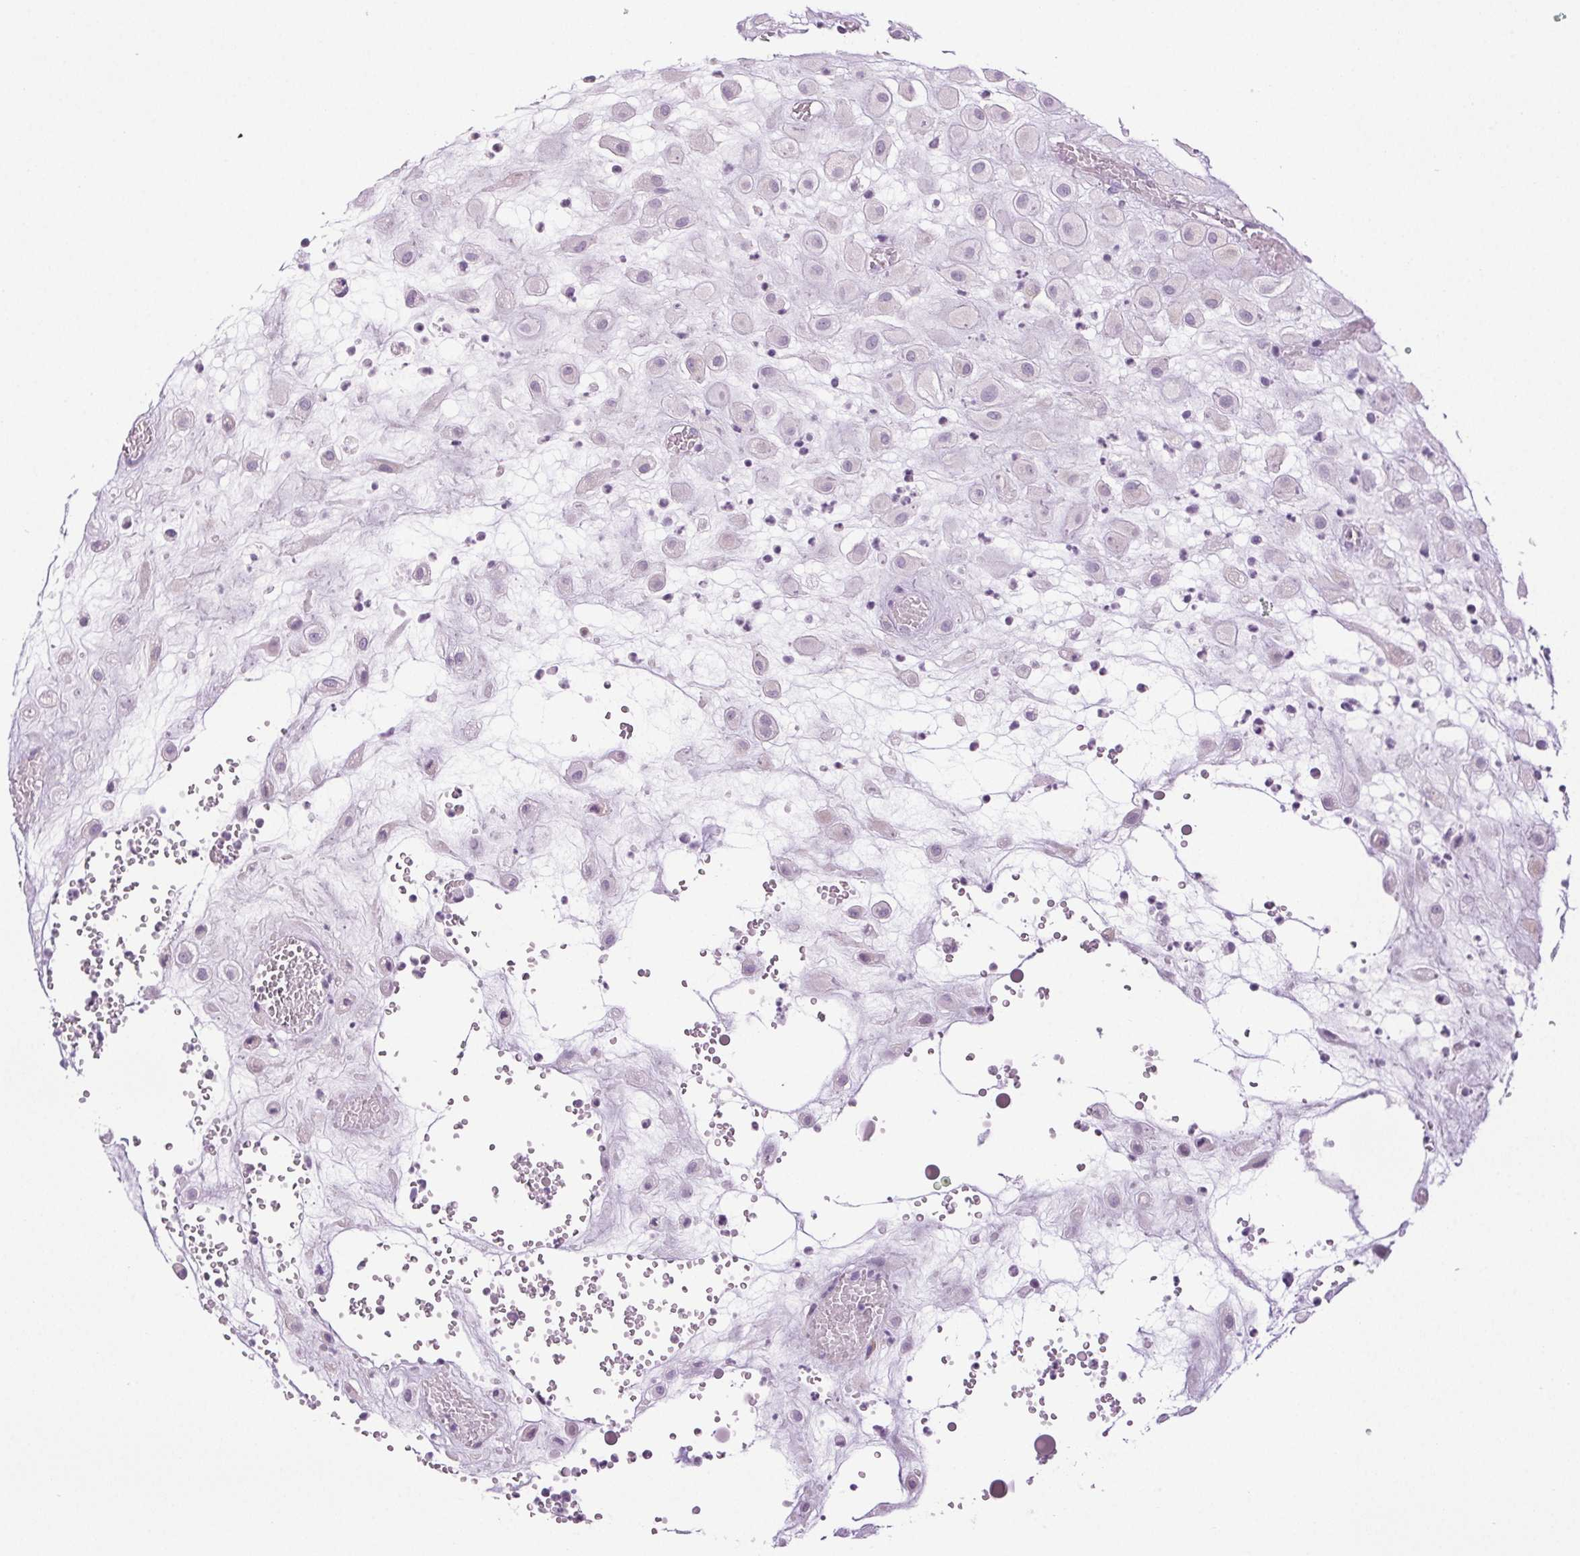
{"staining": {"intensity": "negative", "quantity": "none", "location": "none"}, "tissue": "placenta", "cell_type": "Decidual cells", "image_type": "normal", "snomed": [{"axis": "morphology", "description": "Normal tissue, NOS"}, {"axis": "topography", "description": "Placenta"}], "caption": "Normal placenta was stained to show a protein in brown. There is no significant expression in decidual cells.", "gene": "COL7A1", "patient": {"sex": "female", "age": 24}}